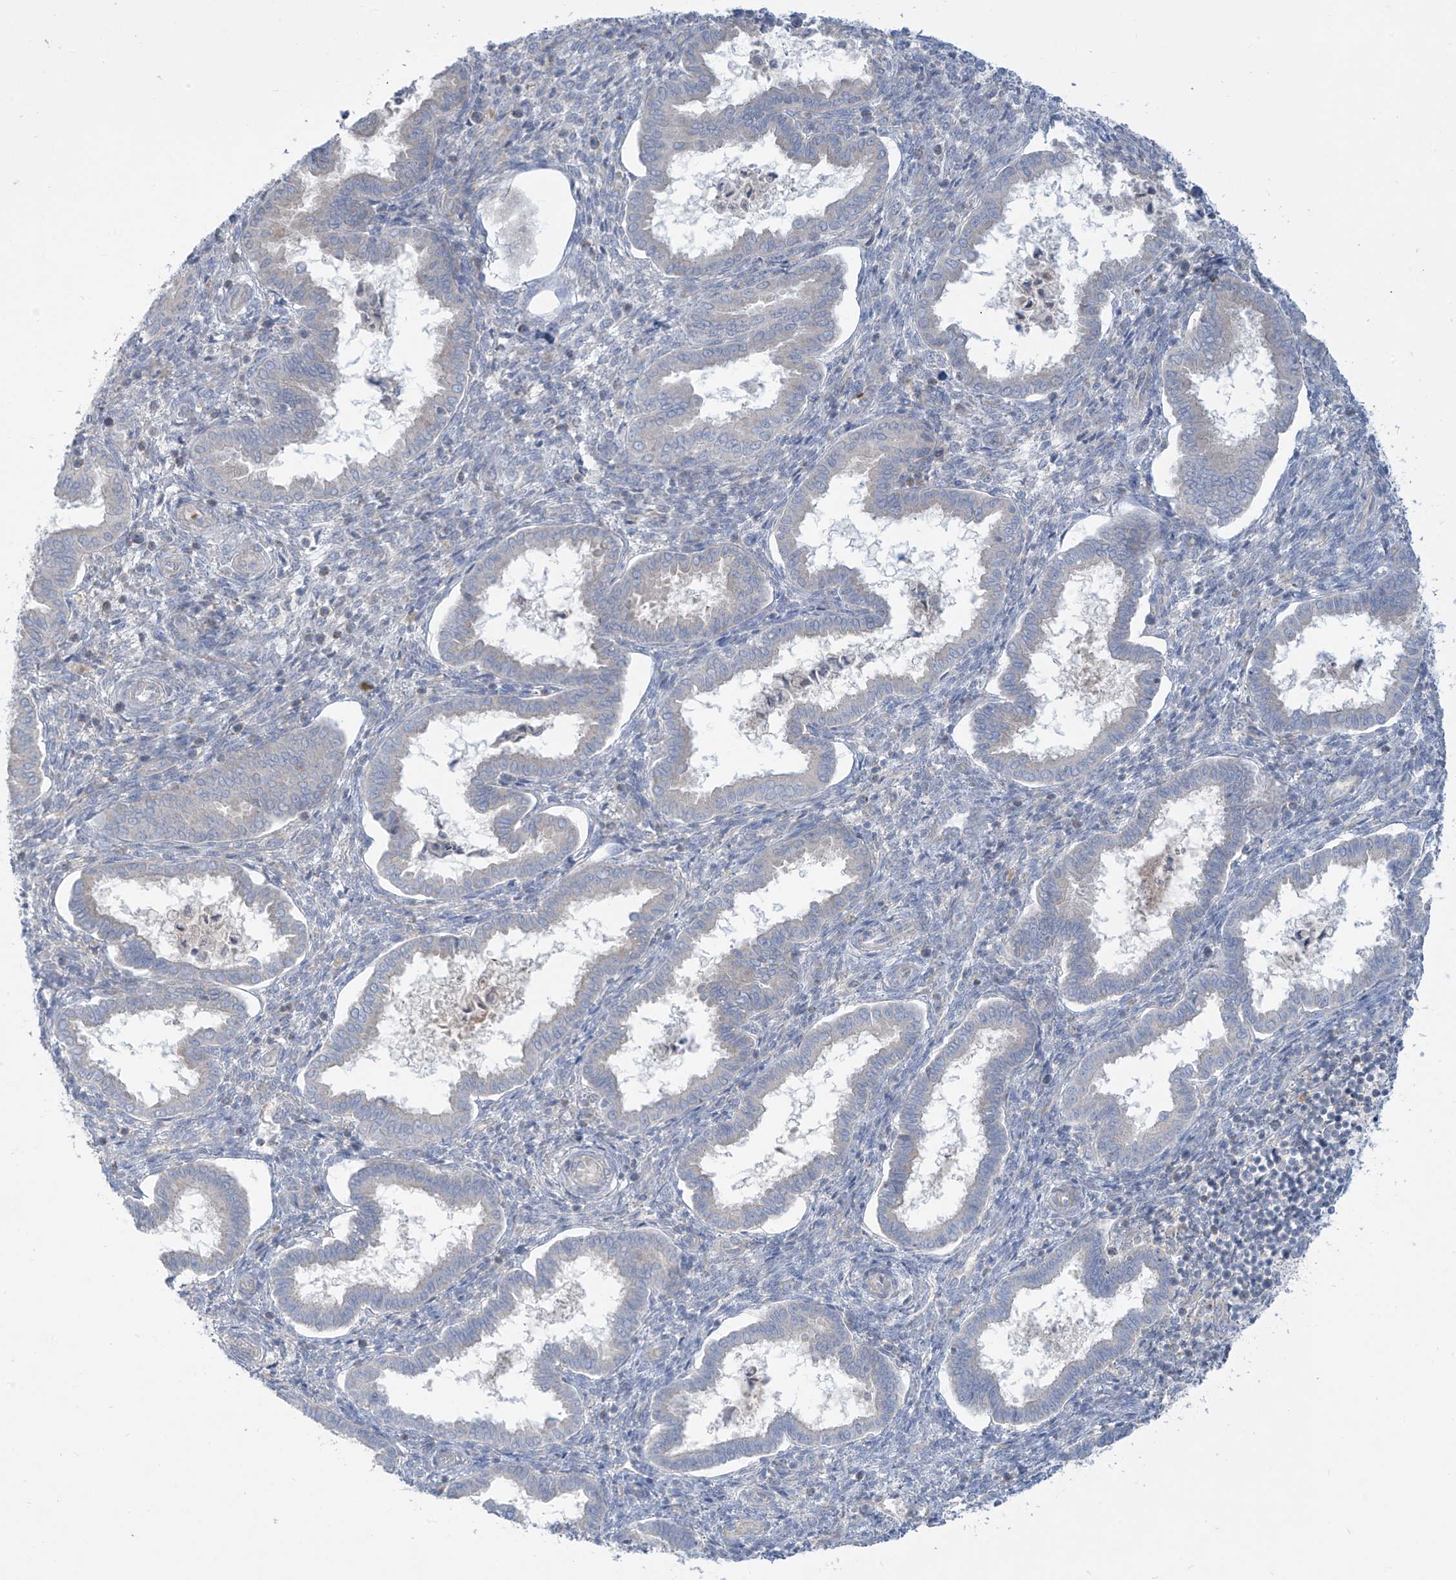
{"staining": {"intensity": "negative", "quantity": "none", "location": "none"}, "tissue": "endometrium", "cell_type": "Cells in endometrial stroma", "image_type": "normal", "snomed": [{"axis": "morphology", "description": "Normal tissue, NOS"}, {"axis": "topography", "description": "Endometrium"}], "caption": "A high-resolution histopathology image shows IHC staining of unremarkable endometrium, which shows no significant expression in cells in endometrial stroma. The staining was performed using DAB (3,3'-diaminobenzidine) to visualize the protein expression in brown, while the nuclei were stained in blue with hematoxylin (Magnification: 20x).", "gene": "DGKQ", "patient": {"sex": "female", "age": 24}}